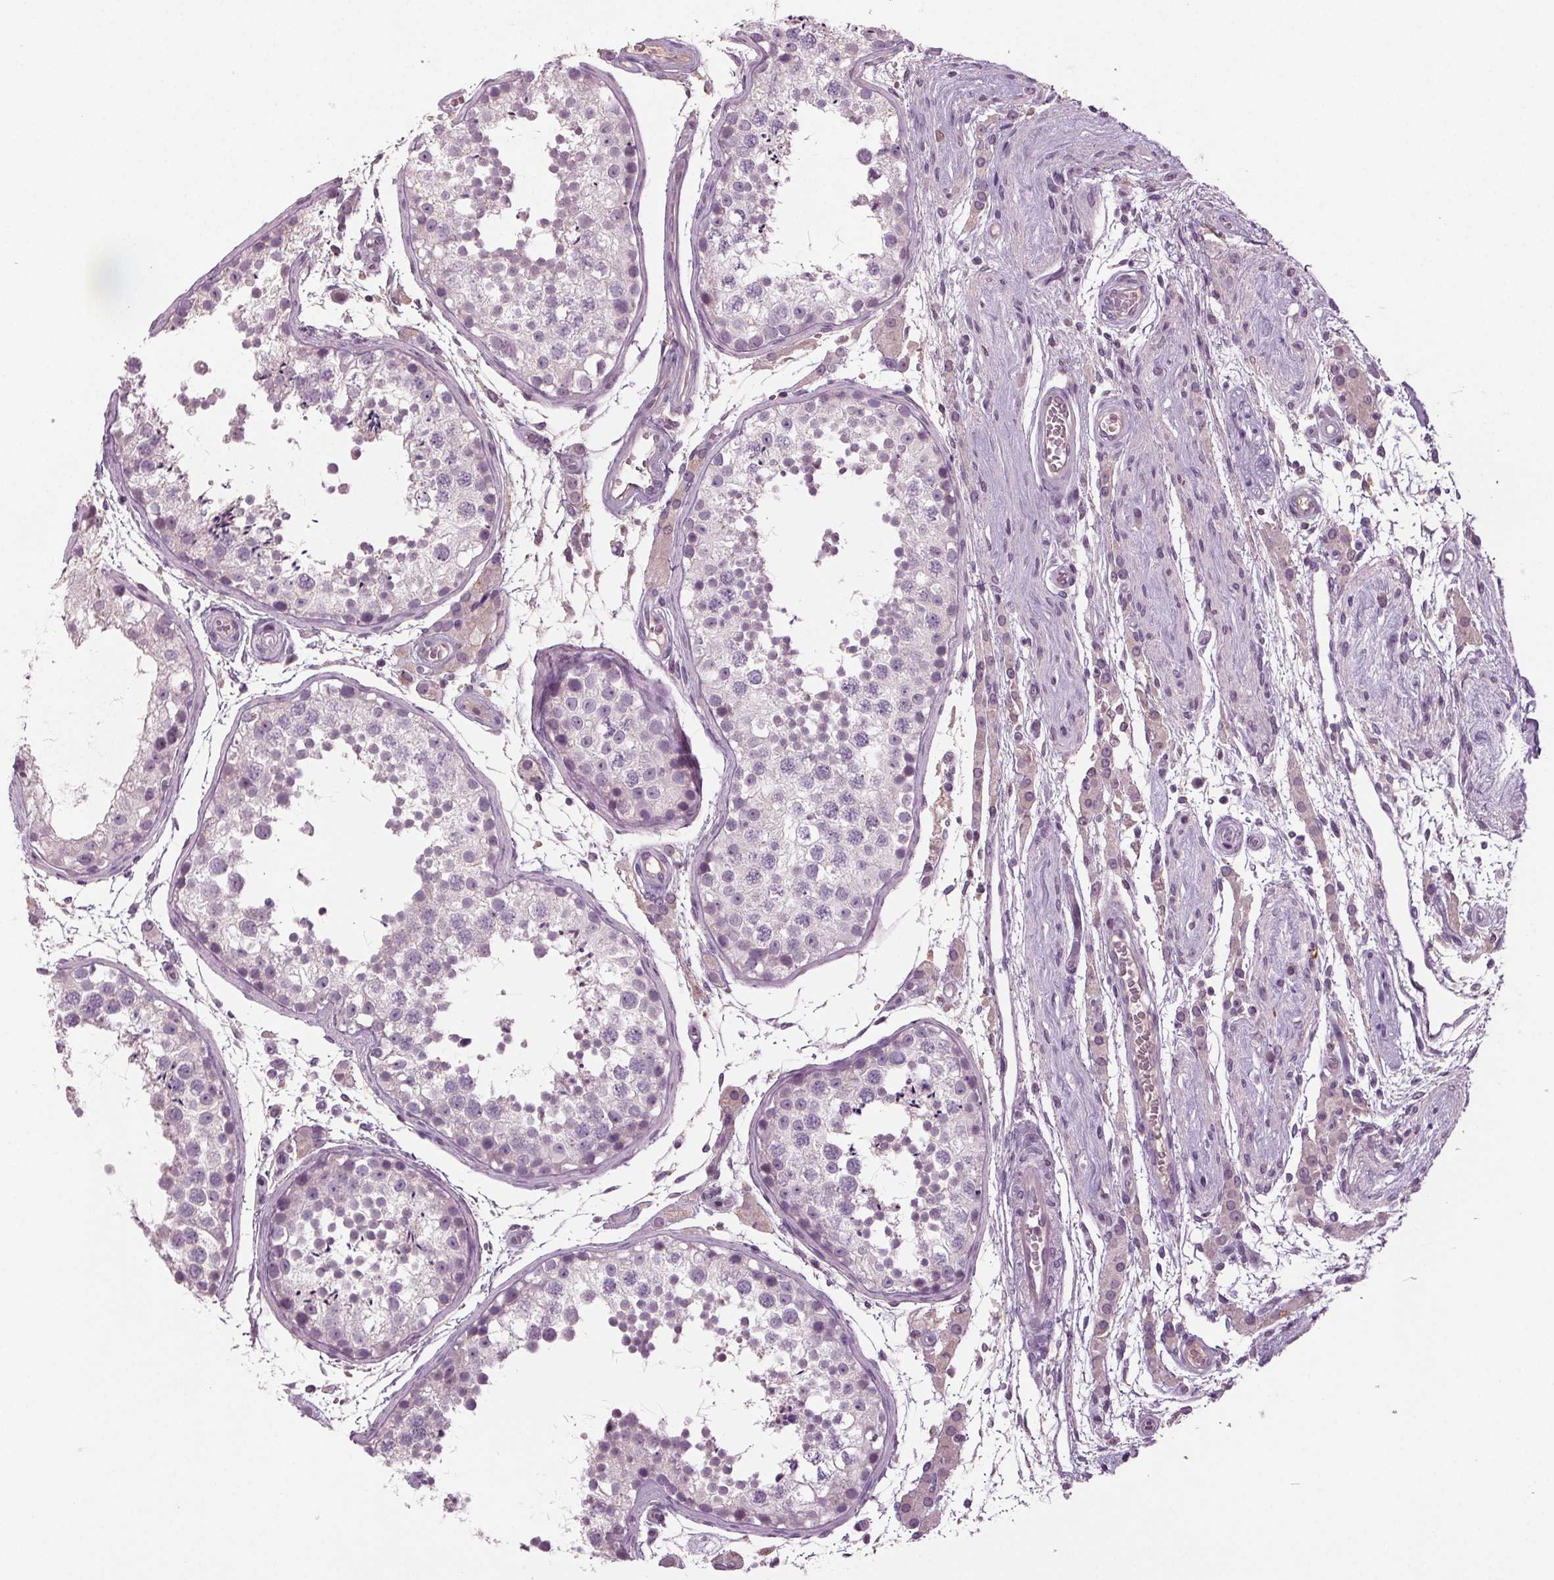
{"staining": {"intensity": "negative", "quantity": "none", "location": "none"}, "tissue": "testis", "cell_type": "Cells in seminiferous ducts", "image_type": "normal", "snomed": [{"axis": "morphology", "description": "Normal tissue, NOS"}, {"axis": "morphology", "description": "Seminoma, NOS"}, {"axis": "topography", "description": "Testis"}], "caption": "Cells in seminiferous ducts show no significant positivity in unremarkable testis. Brightfield microscopy of IHC stained with DAB (3,3'-diaminobenzidine) (brown) and hematoxylin (blue), captured at high magnification.", "gene": "BHLHE22", "patient": {"sex": "male", "age": 29}}